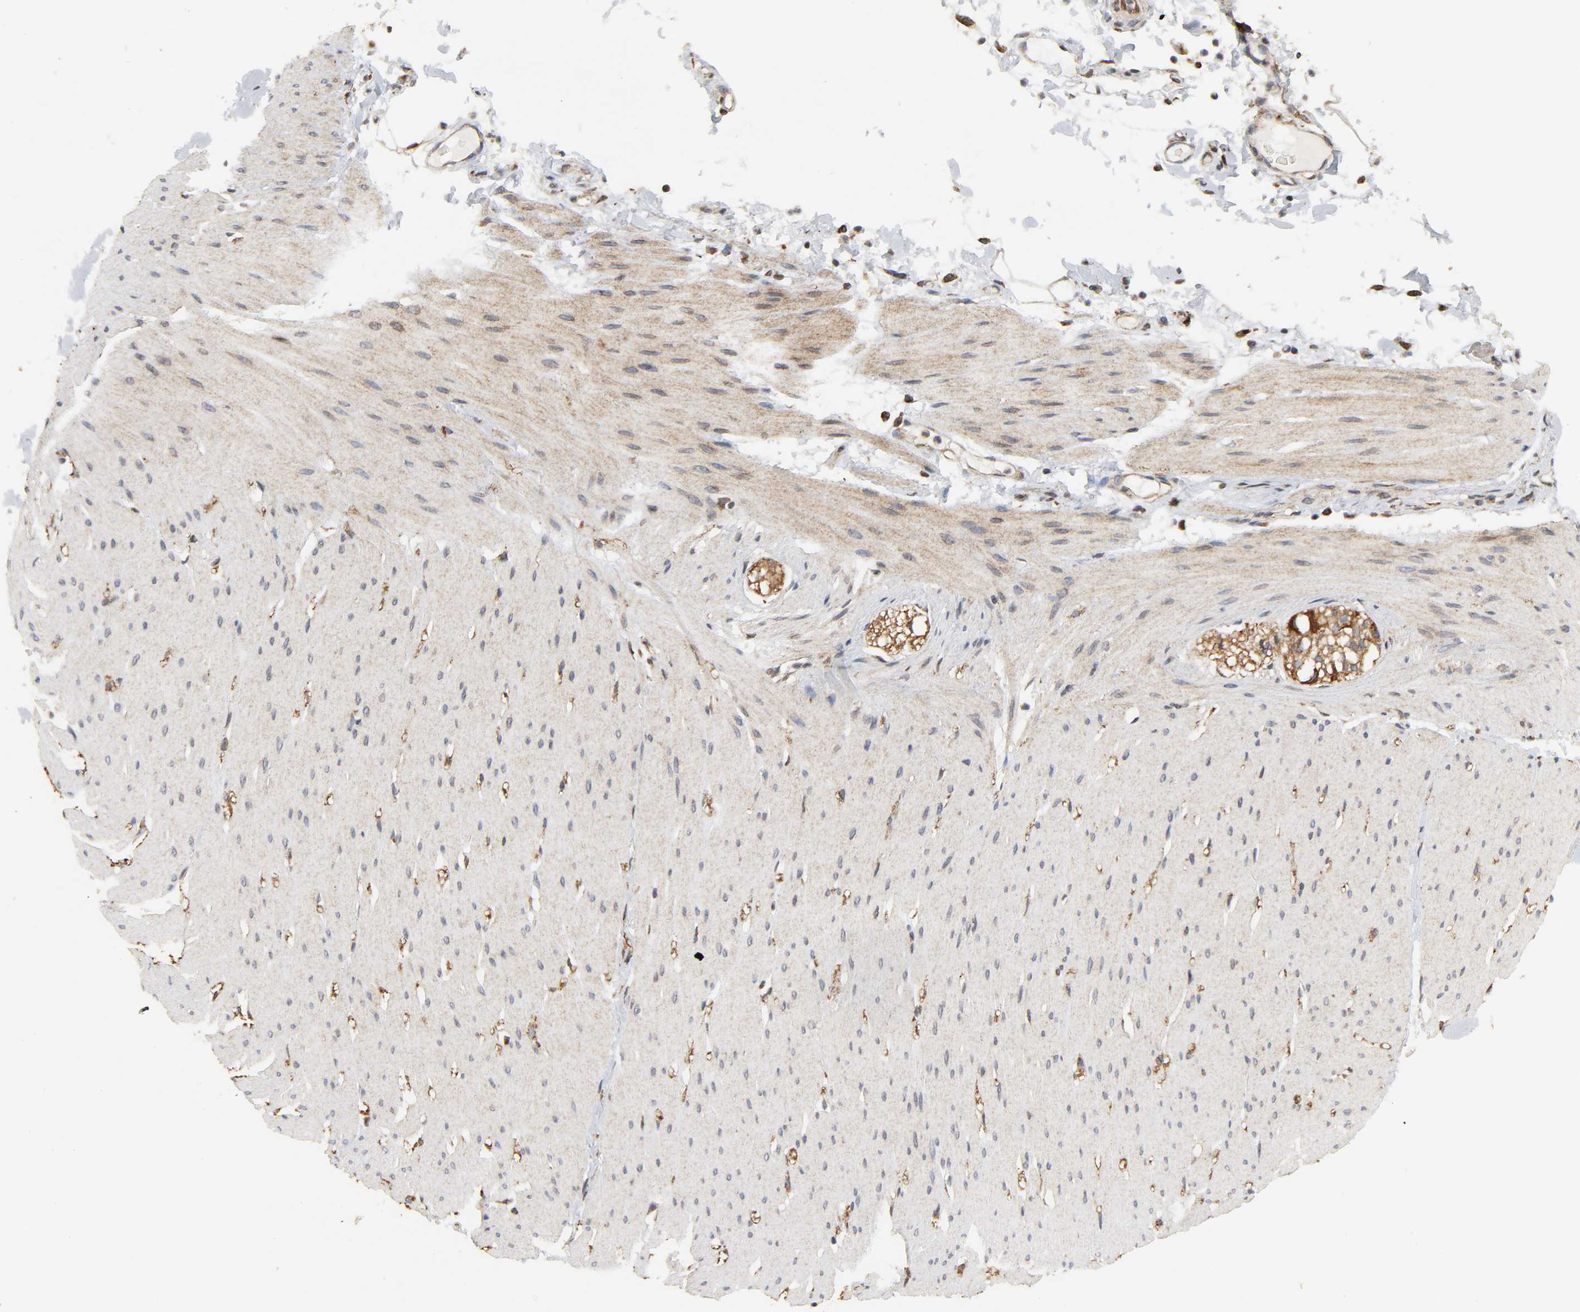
{"staining": {"intensity": "weak", "quantity": "<25%", "location": "cytoplasmic/membranous"}, "tissue": "smooth muscle", "cell_type": "Smooth muscle cells", "image_type": "normal", "snomed": [{"axis": "morphology", "description": "Normal tissue, NOS"}, {"axis": "topography", "description": "Smooth muscle"}, {"axis": "topography", "description": "Colon"}], "caption": "The image reveals no staining of smooth muscle cells in benign smooth muscle.", "gene": "POR", "patient": {"sex": "male", "age": 67}}